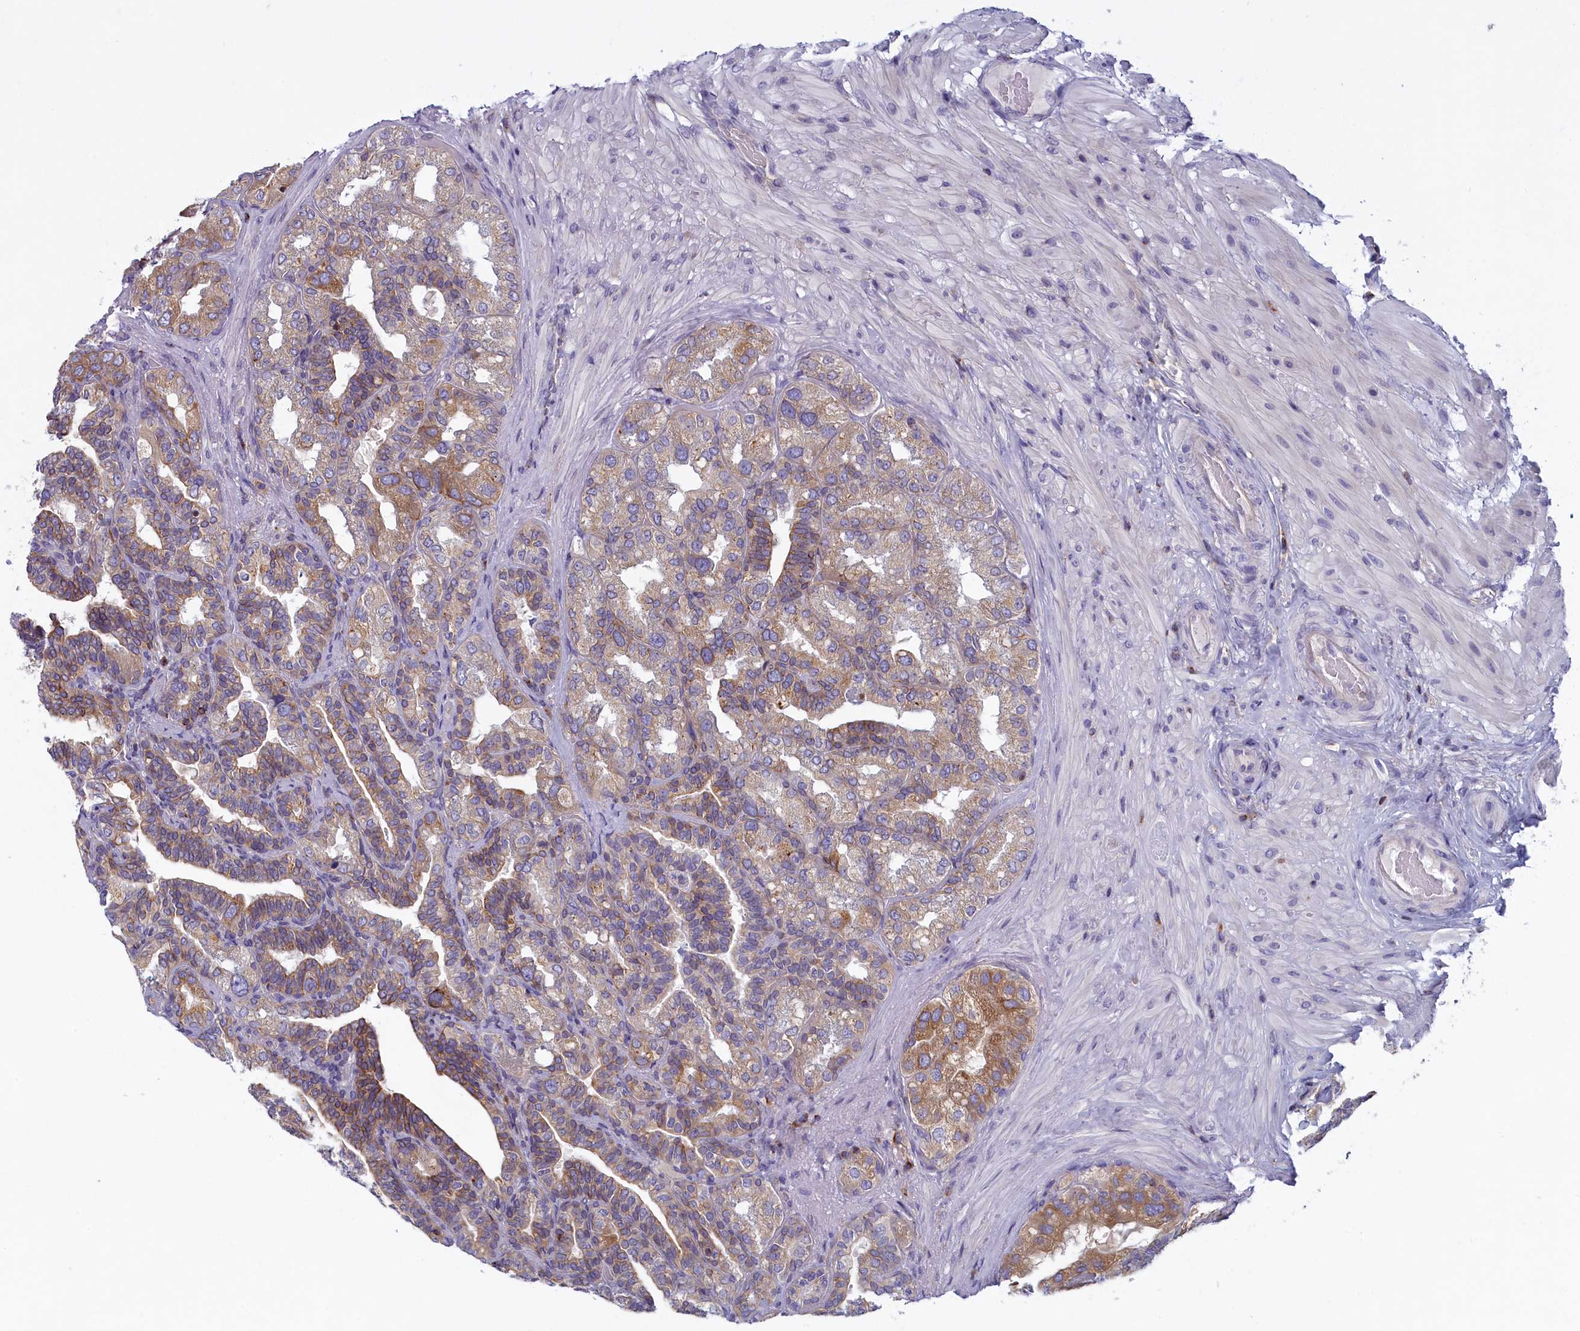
{"staining": {"intensity": "moderate", "quantity": "25%-75%", "location": "cytoplasmic/membranous"}, "tissue": "seminal vesicle", "cell_type": "Glandular cells", "image_type": "normal", "snomed": [{"axis": "morphology", "description": "Normal tissue, NOS"}, {"axis": "topography", "description": "Seminal veicle"}, {"axis": "topography", "description": "Peripheral nerve tissue"}], "caption": "Immunohistochemical staining of benign seminal vesicle reveals moderate cytoplasmic/membranous protein staining in approximately 25%-75% of glandular cells. The protein is shown in brown color, while the nuclei are stained blue.", "gene": "NOL10", "patient": {"sex": "male", "age": 63}}